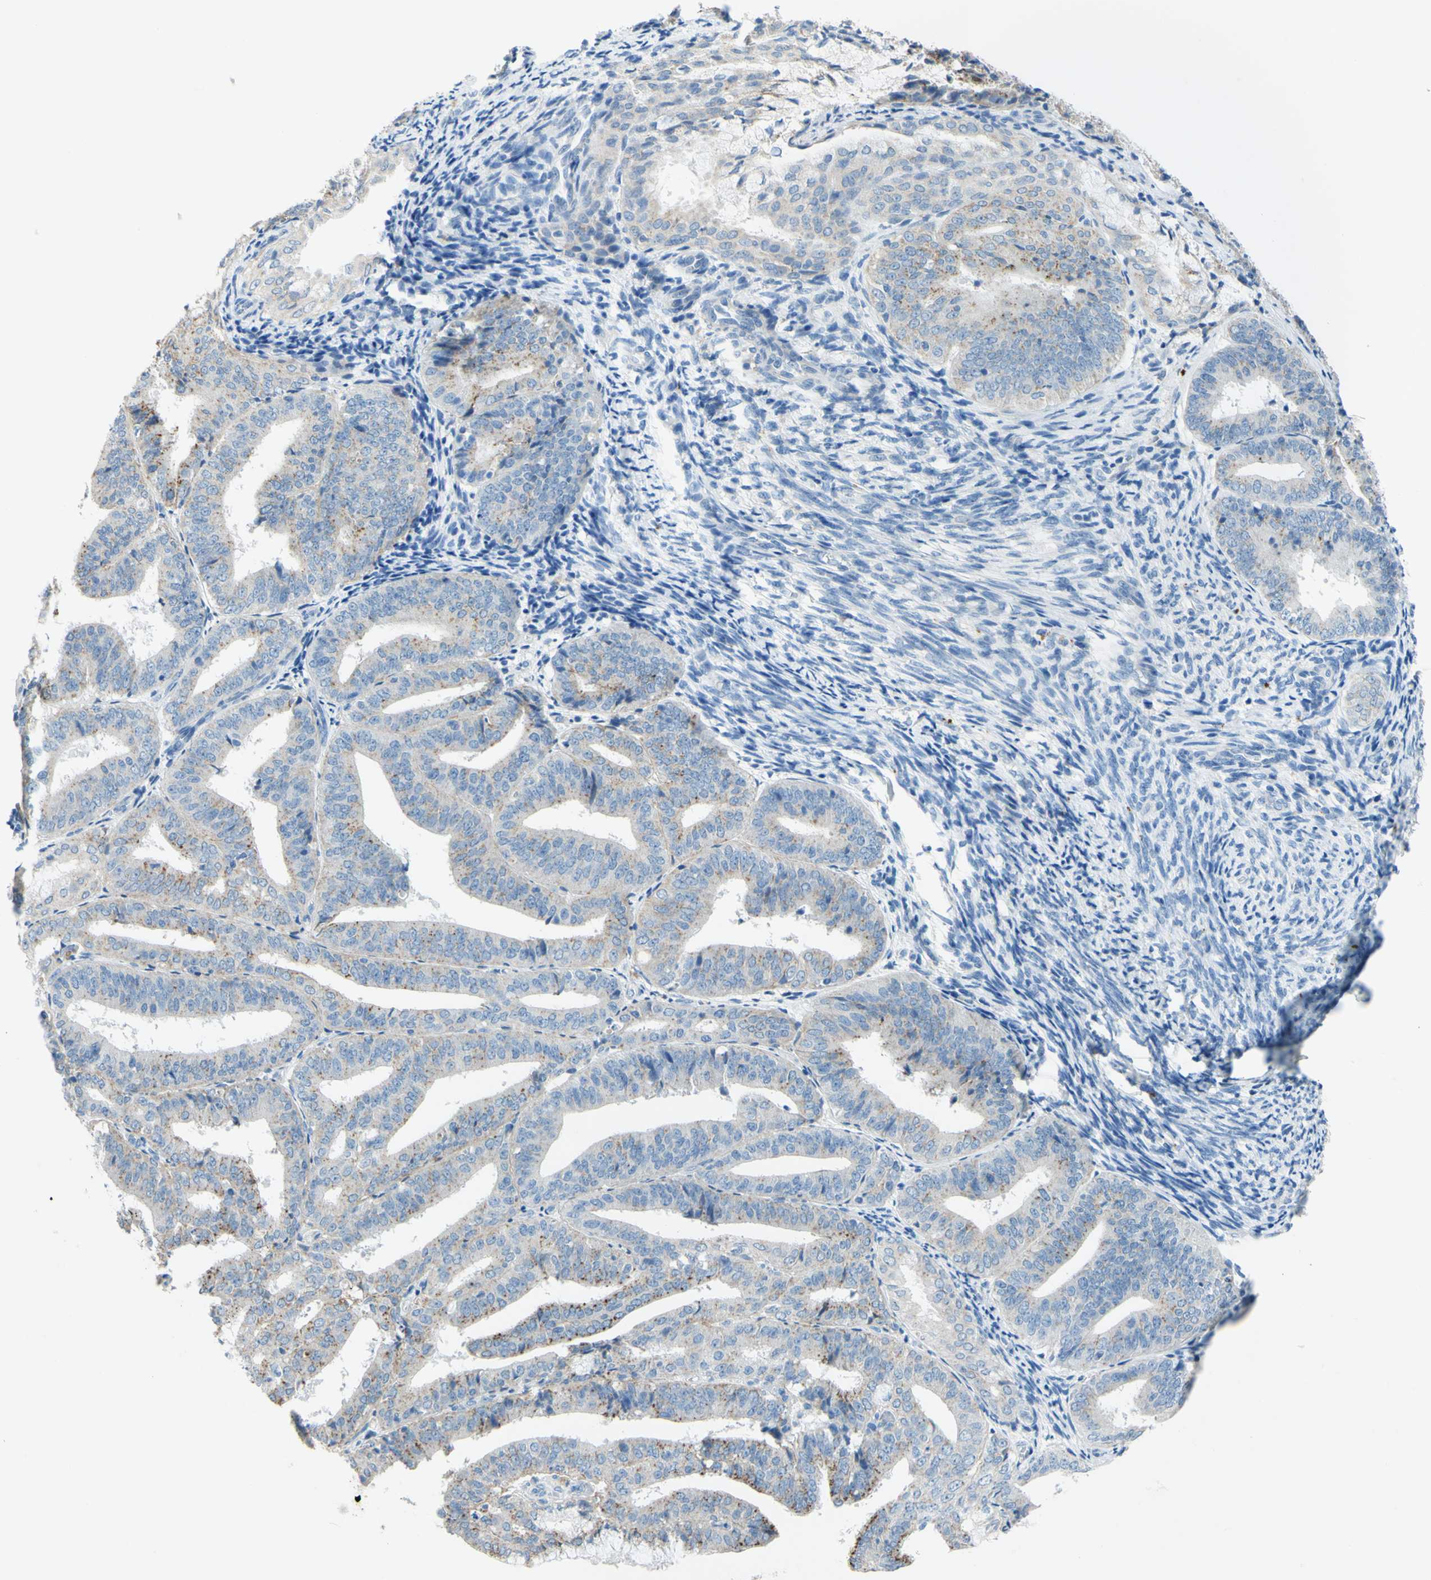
{"staining": {"intensity": "moderate", "quantity": "<25%", "location": "cytoplasmic/membranous"}, "tissue": "endometrial cancer", "cell_type": "Tumor cells", "image_type": "cancer", "snomed": [{"axis": "morphology", "description": "Adenocarcinoma, NOS"}, {"axis": "topography", "description": "Endometrium"}], "caption": "DAB immunohistochemical staining of human endometrial cancer demonstrates moderate cytoplasmic/membranous protein staining in approximately <25% of tumor cells.", "gene": "CDH10", "patient": {"sex": "female", "age": 63}}